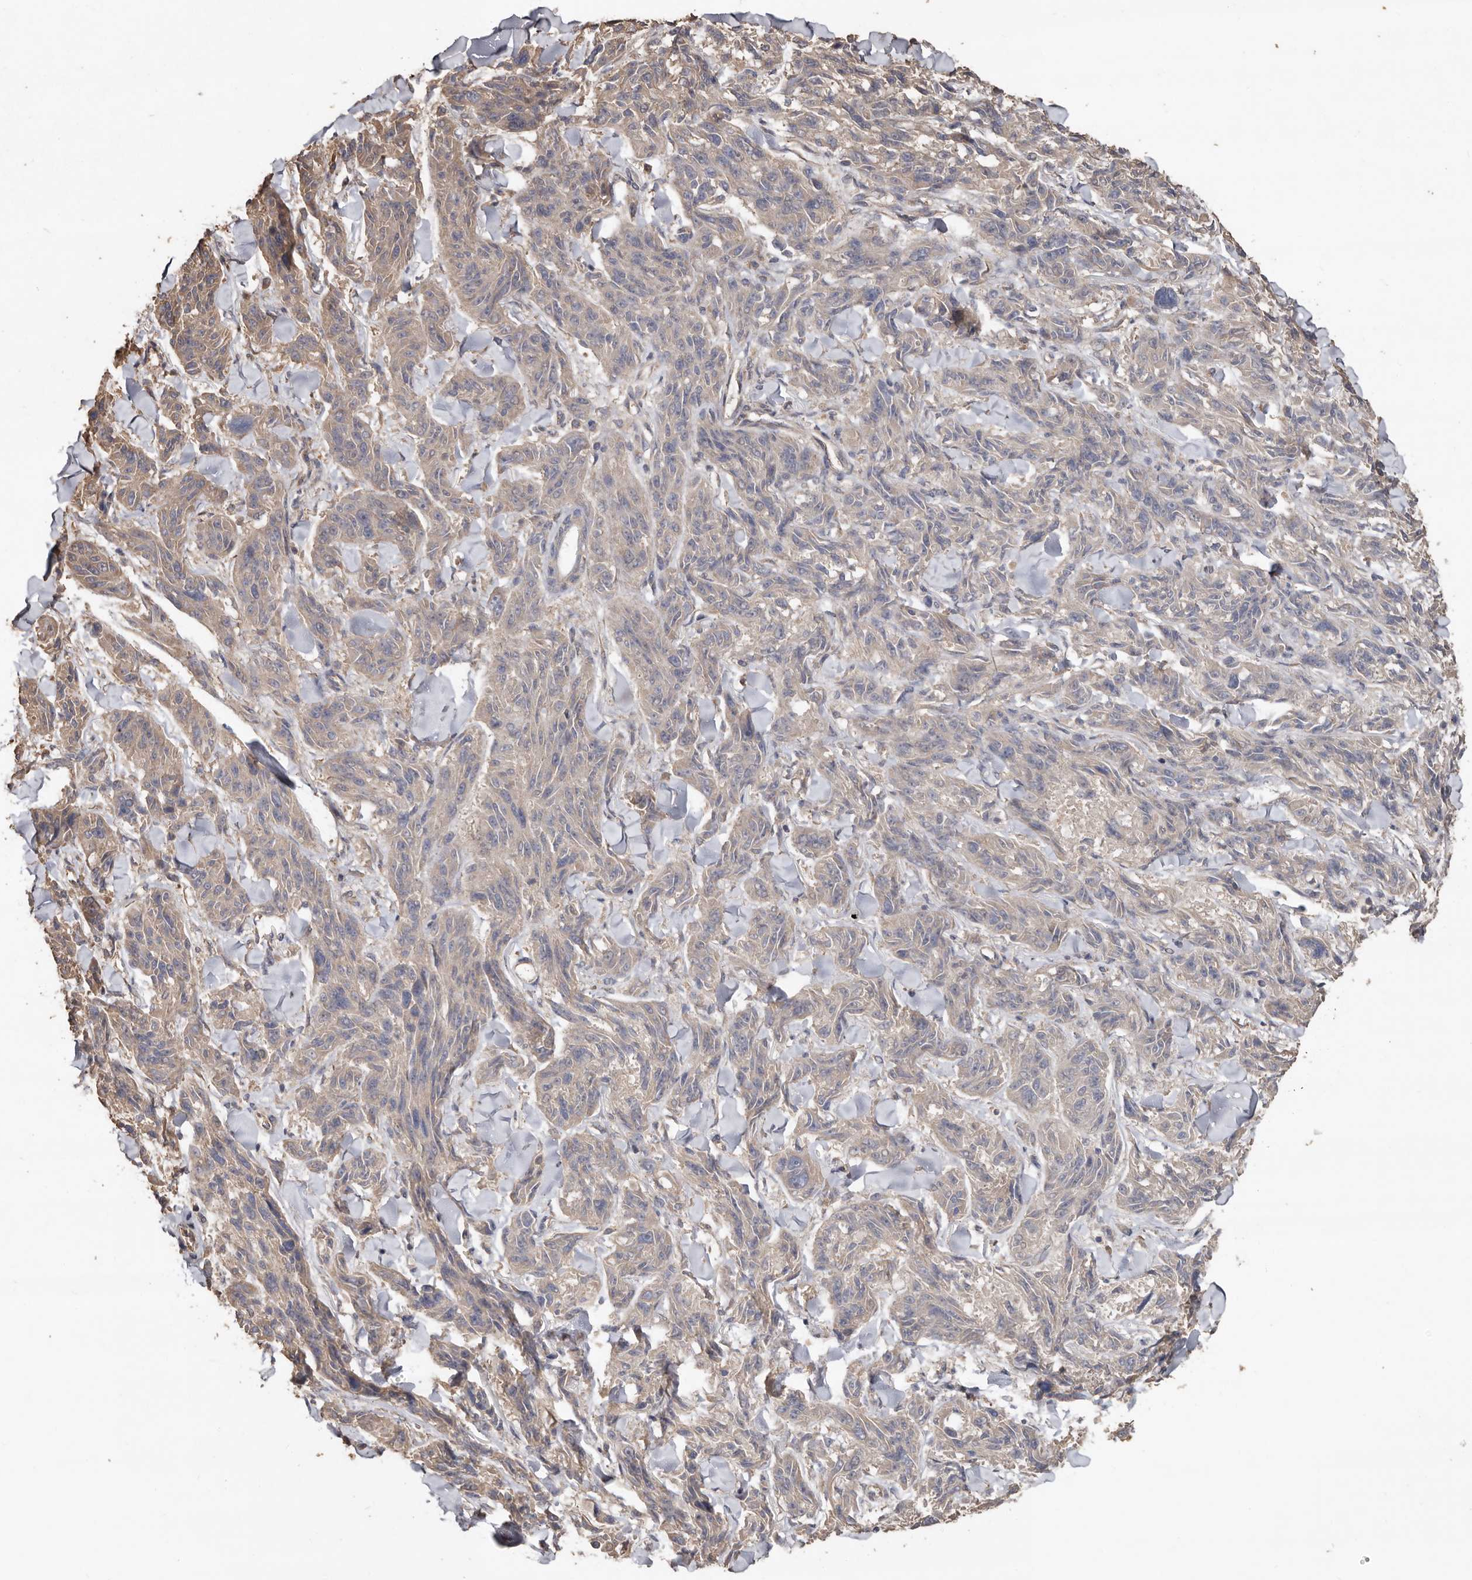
{"staining": {"intensity": "weak", "quantity": "<25%", "location": "cytoplasmic/membranous"}, "tissue": "melanoma", "cell_type": "Tumor cells", "image_type": "cancer", "snomed": [{"axis": "morphology", "description": "Malignant melanoma, NOS"}, {"axis": "topography", "description": "Skin"}], "caption": "Malignant melanoma stained for a protein using IHC displays no expression tumor cells.", "gene": "FLCN", "patient": {"sex": "male", "age": 53}}